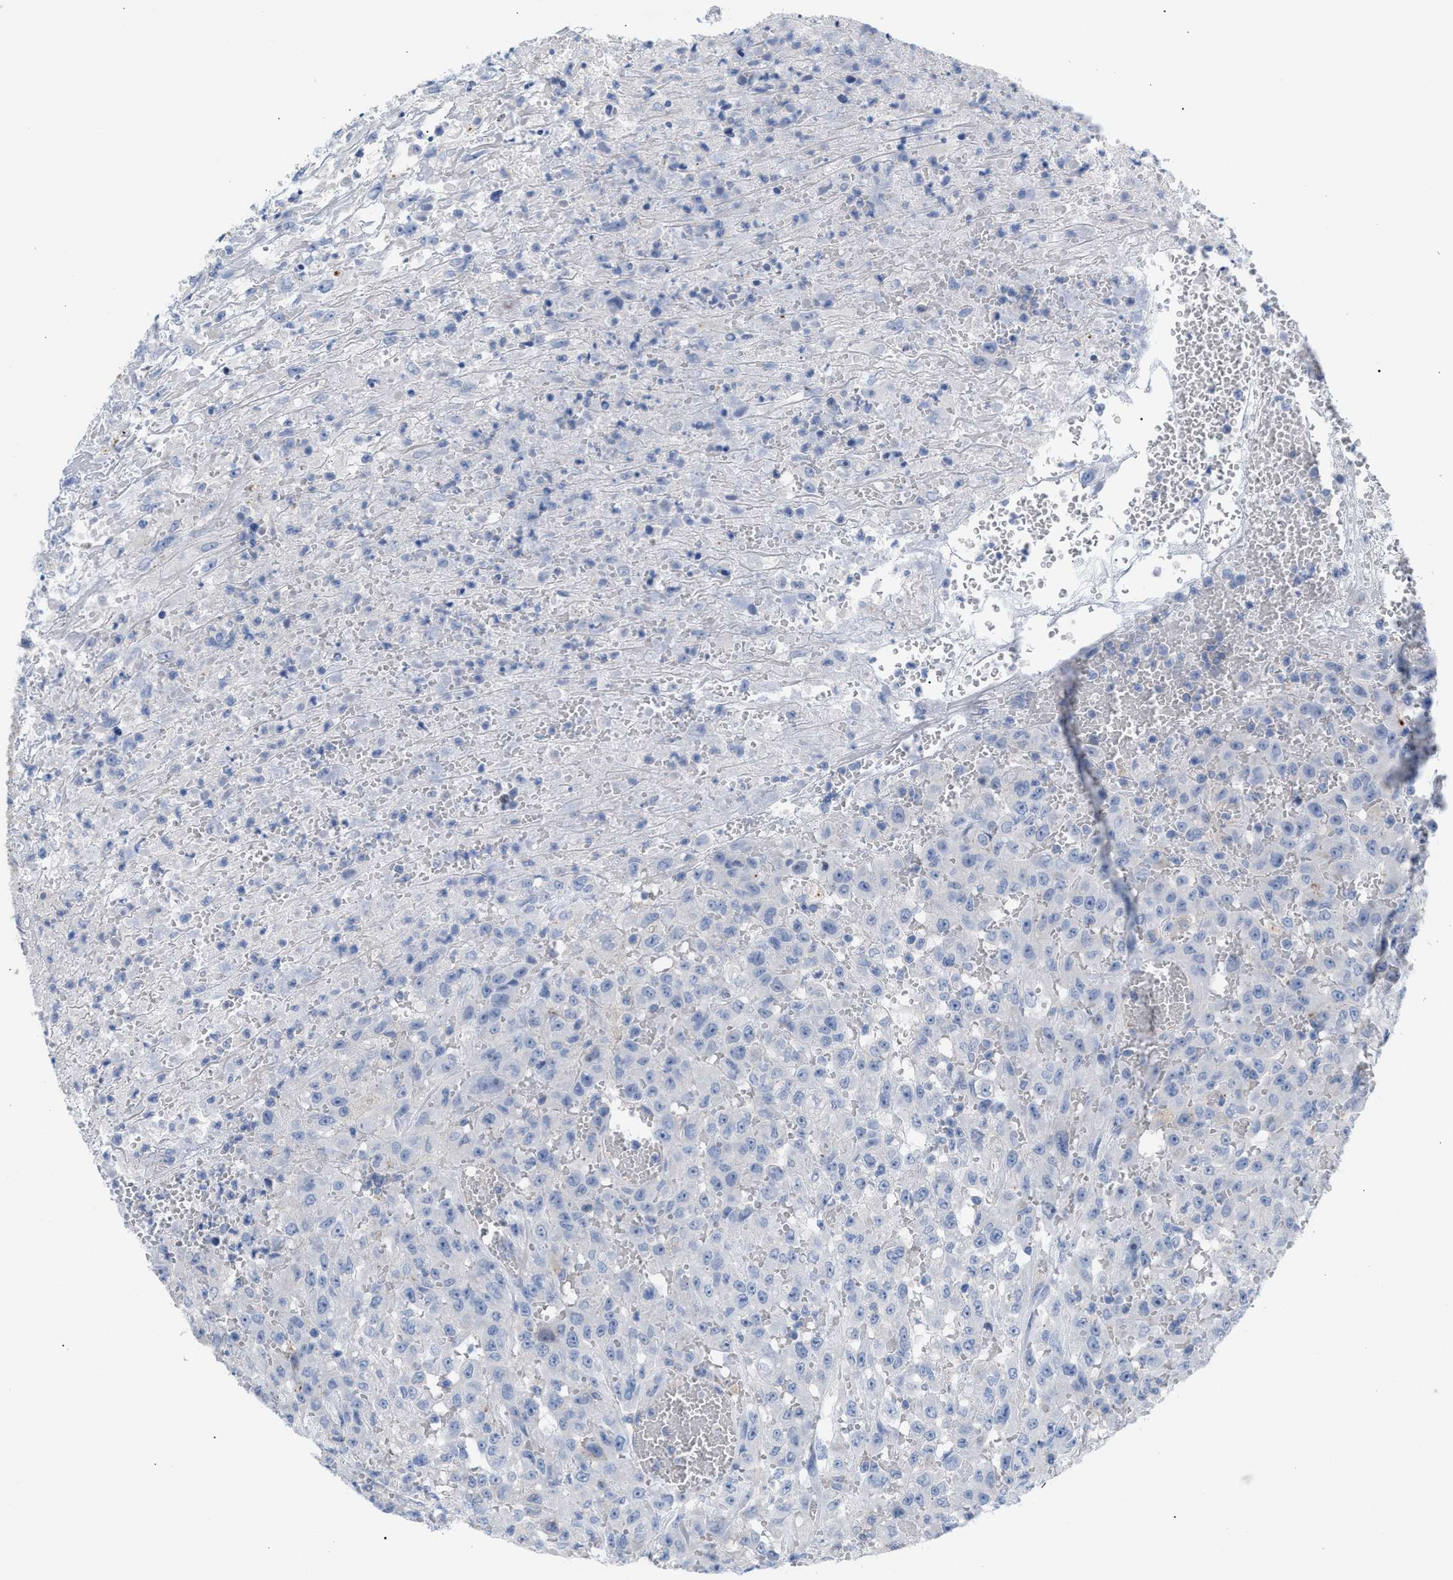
{"staining": {"intensity": "negative", "quantity": "none", "location": "none"}, "tissue": "urothelial cancer", "cell_type": "Tumor cells", "image_type": "cancer", "snomed": [{"axis": "morphology", "description": "Urothelial carcinoma, High grade"}, {"axis": "topography", "description": "Urinary bladder"}], "caption": "There is no significant expression in tumor cells of urothelial cancer. The staining was performed using DAB (3,3'-diaminobenzidine) to visualize the protein expression in brown, while the nuclei were stained in blue with hematoxylin (Magnification: 20x).", "gene": "MBTD1", "patient": {"sex": "male", "age": 46}}